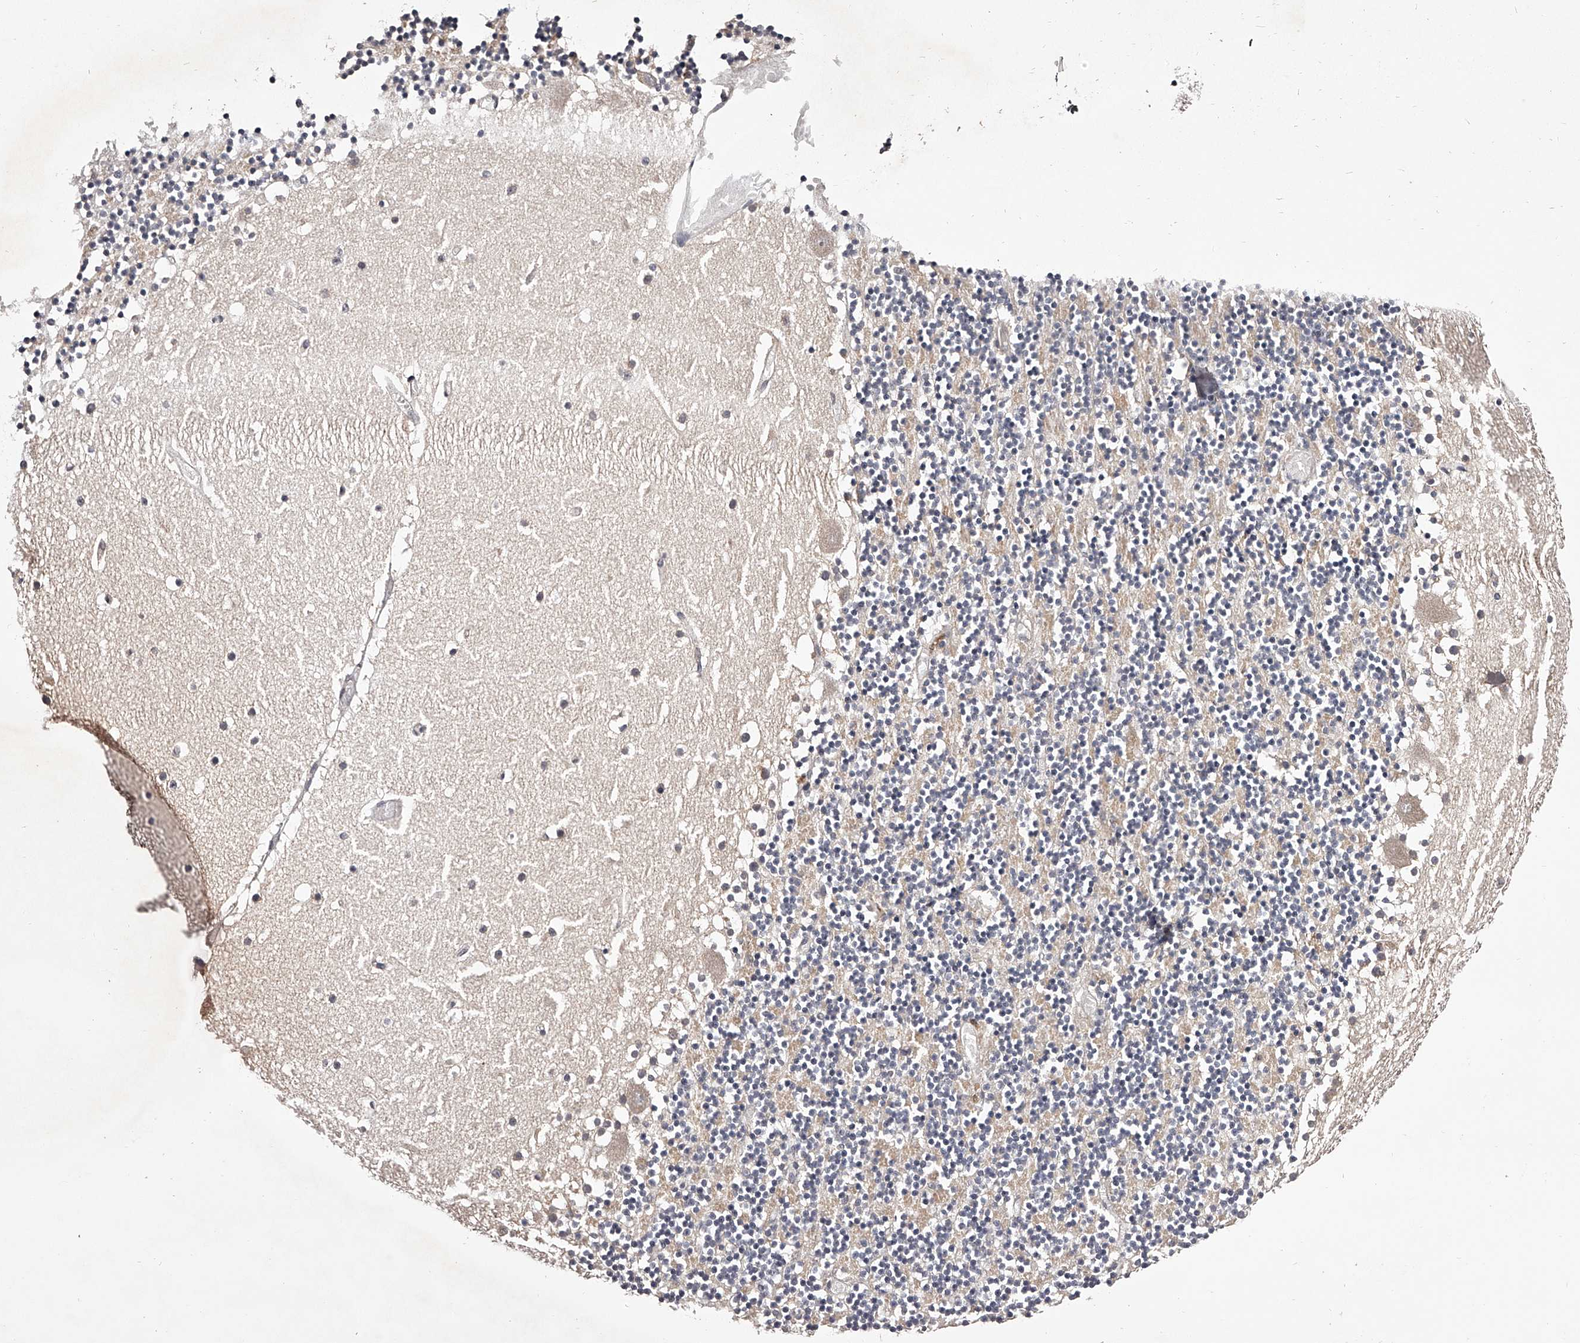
{"staining": {"intensity": "weak", "quantity": "25%-75%", "location": "cytoplasmic/membranous"}, "tissue": "cerebellum", "cell_type": "Cells in granular layer", "image_type": "normal", "snomed": [{"axis": "morphology", "description": "Normal tissue, NOS"}, {"axis": "topography", "description": "Cerebellum"}], "caption": "This micrograph reveals immunohistochemistry staining of benign human cerebellum, with low weak cytoplasmic/membranous positivity in approximately 25%-75% of cells in granular layer.", "gene": "ODF2L", "patient": {"sex": "female", "age": 28}}